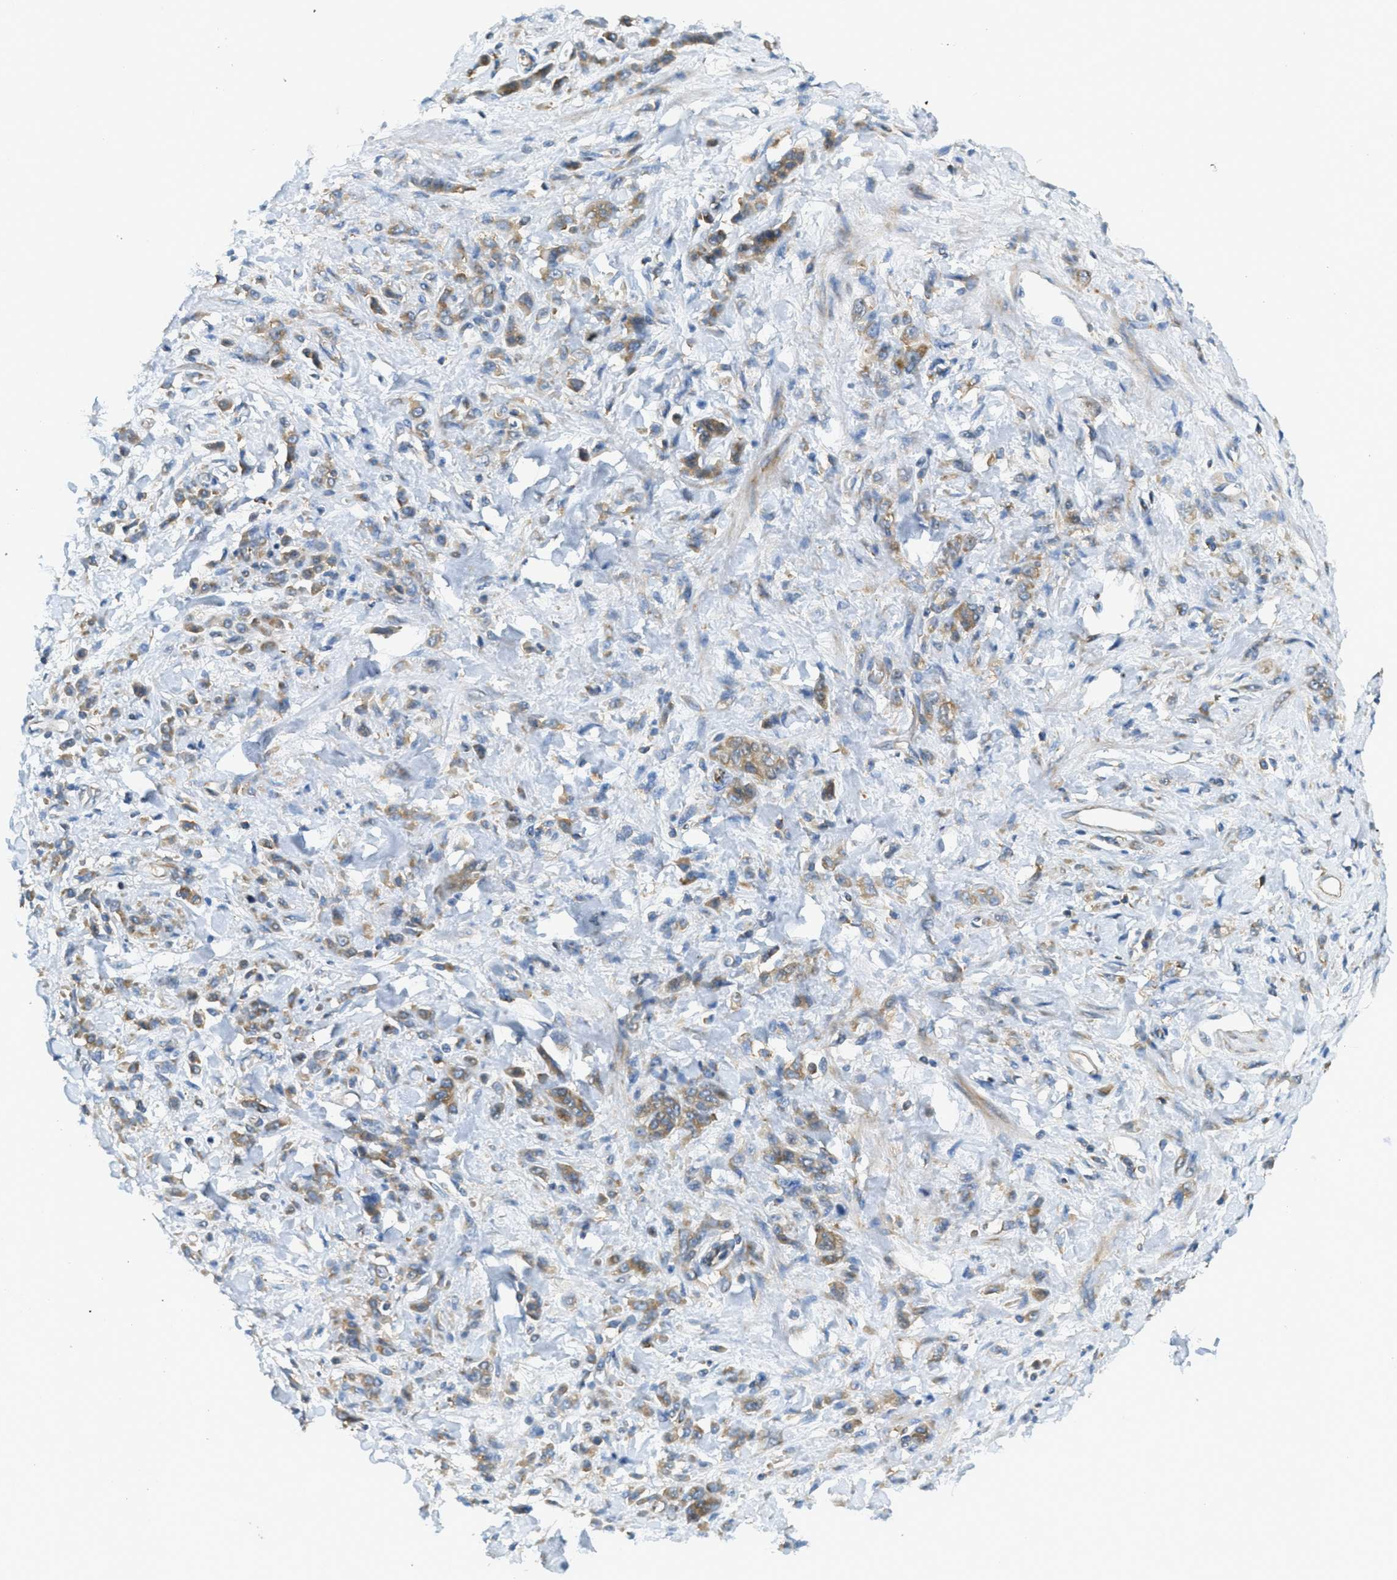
{"staining": {"intensity": "moderate", "quantity": ">75%", "location": "cytoplasmic/membranous"}, "tissue": "stomach cancer", "cell_type": "Tumor cells", "image_type": "cancer", "snomed": [{"axis": "morphology", "description": "Normal tissue, NOS"}, {"axis": "morphology", "description": "Adenocarcinoma, NOS"}, {"axis": "topography", "description": "Stomach"}], "caption": "IHC photomicrograph of neoplastic tissue: human stomach cancer (adenocarcinoma) stained using IHC reveals medium levels of moderate protein expression localized specifically in the cytoplasmic/membranous of tumor cells, appearing as a cytoplasmic/membranous brown color.", "gene": "ABCF1", "patient": {"sex": "male", "age": 82}}